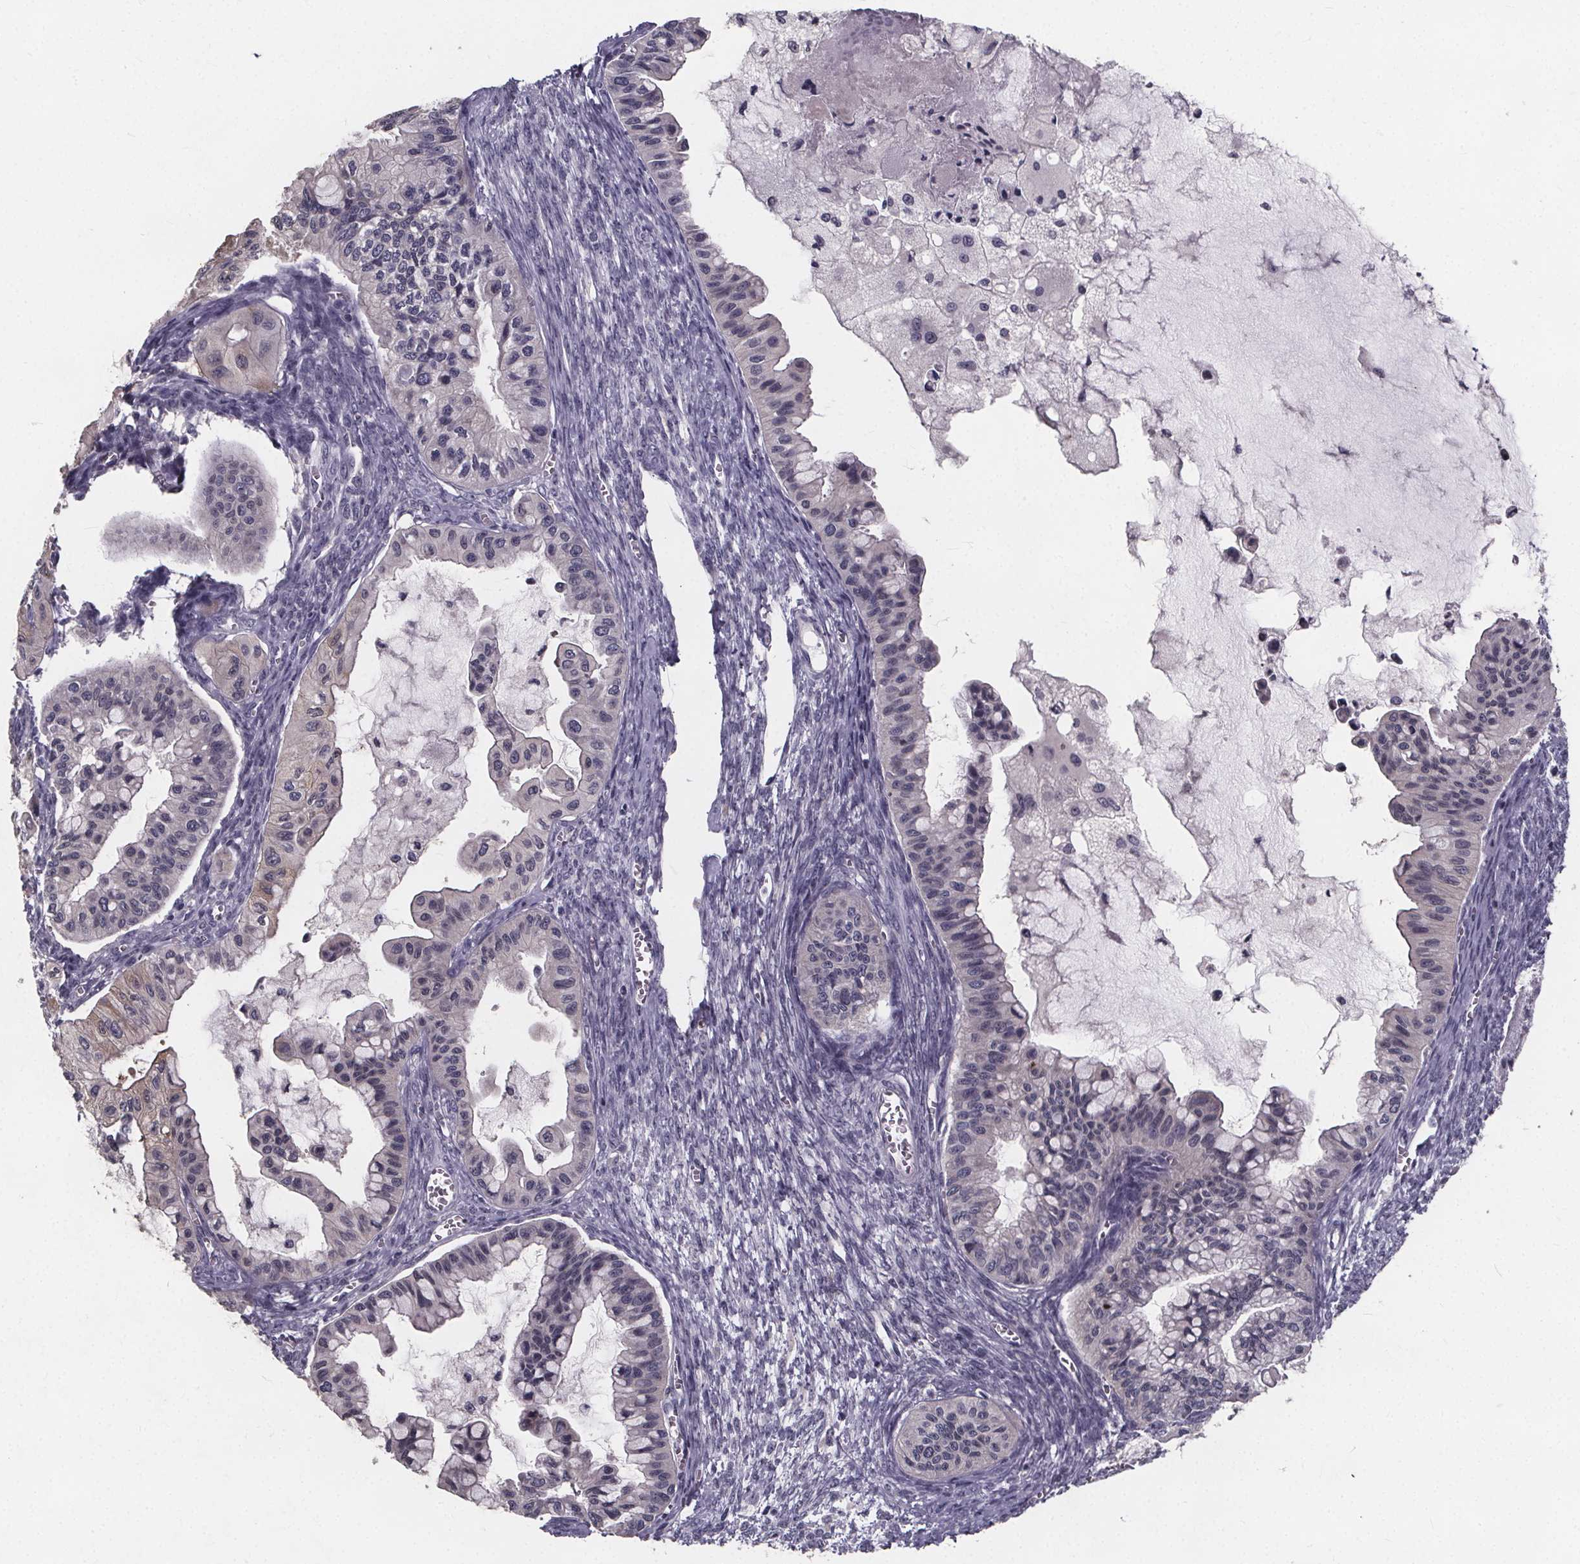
{"staining": {"intensity": "negative", "quantity": "none", "location": "none"}, "tissue": "ovarian cancer", "cell_type": "Tumor cells", "image_type": "cancer", "snomed": [{"axis": "morphology", "description": "Cystadenocarcinoma, mucinous, NOS"}, {"axis": "topography", "description": "Ovary"}], "caption": "Human mucinous cystadenocarcinoma (ovarian) stained for a protein using IHC shows no staining in tumor cells.", "gene": "FAM181B", "patient": {"sex": "female", "age": 72}}